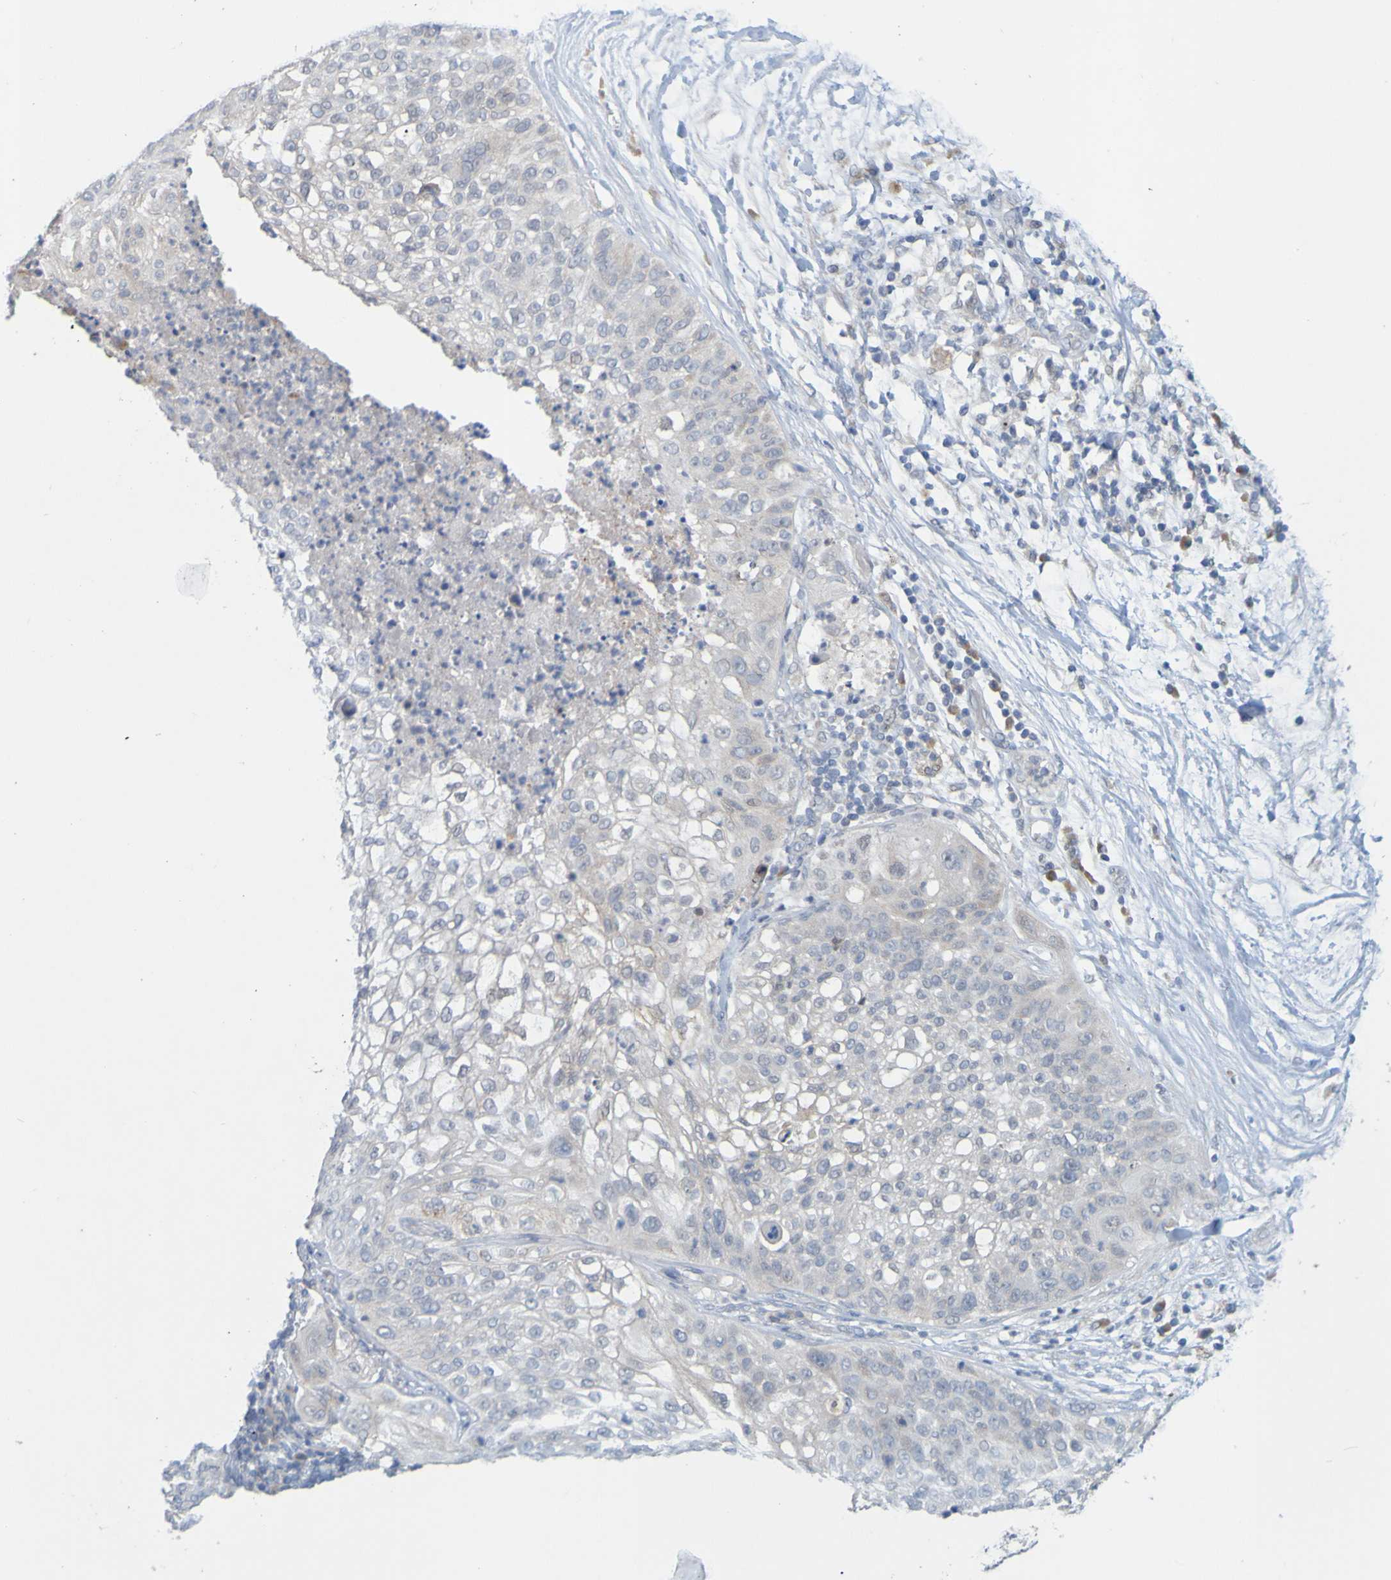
{"staining": {"intensity": "negative", "quantity": "none", "location": "none"}, "tissue": "lung cancer", "cell_type": "Tumor cells", "image_type": "cancer", "snomed": [{"axis": "morphology", "description": "Inflammation, NOS"}, {"axis": "morphology", "description": "Squamous cell carcinoma, NOS"}, {"axis": "topography", "description": "Lymph node"}, {"axis": "topography", "description": "Soft tissue"}, {"axis": "topography", "description": "Lung"}], "caption": "Protein analysis of lung squamous cell carcinoma shows no significant staining in tumor cells.", "gene": "LILRB5", "patient": {"sex": "male", "age": 66}}